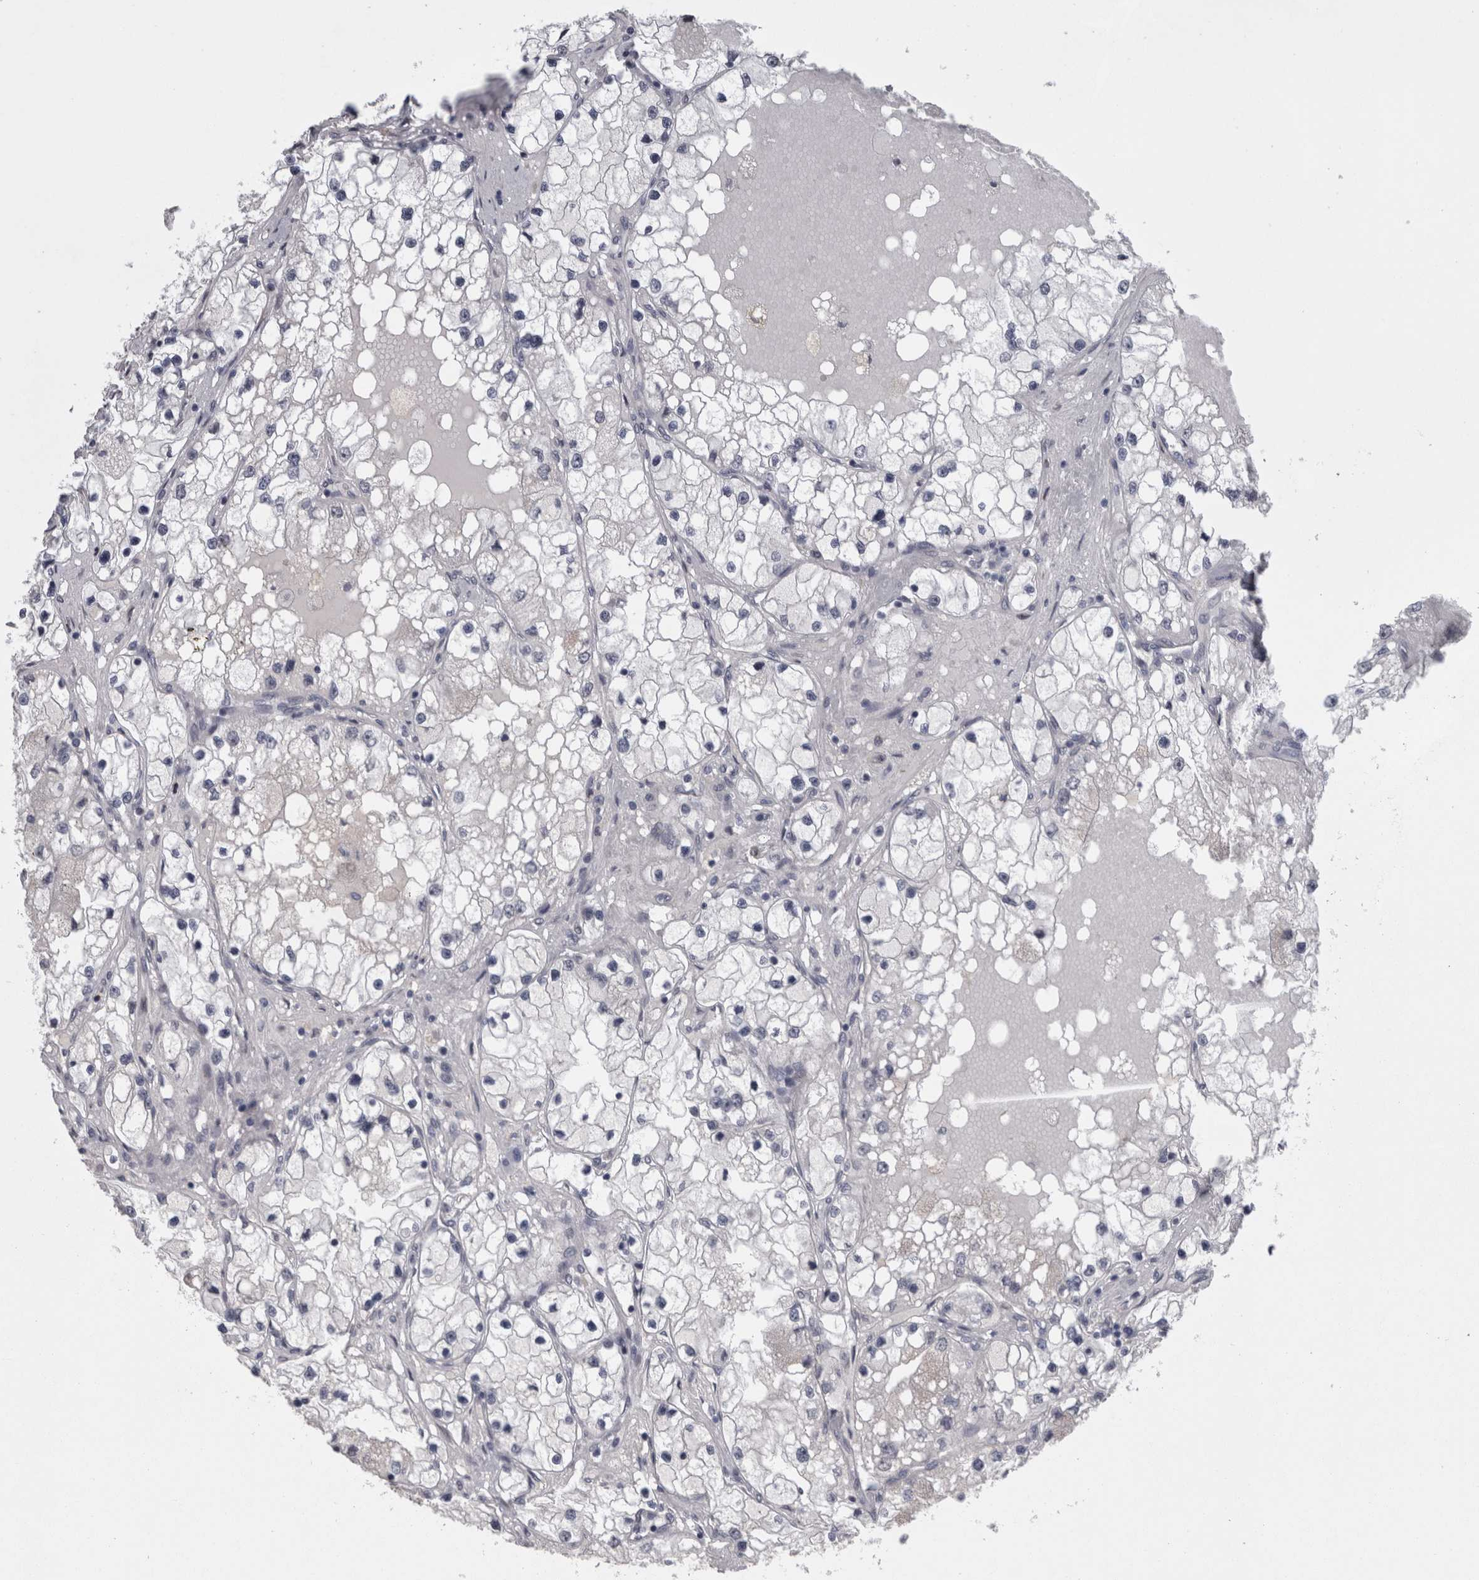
{"staining": {"intensity": "negative", "quantity": "none", "location": "none"}, "tissue": "renal cancer", "cell_type": "Tumor cells", "image_type": "cancer", "snomed": [{"axis": "morphology", "description": "Adenocarcinoma, NOS"}, {"axis": "topography", "description": "Kidney"}], "caption": "The image exhibits no staining of tumor cells in renal cancer (adenocarcinoma).", "gene": "C1orf54", "patient": {"sex": "male", "age": 68}}